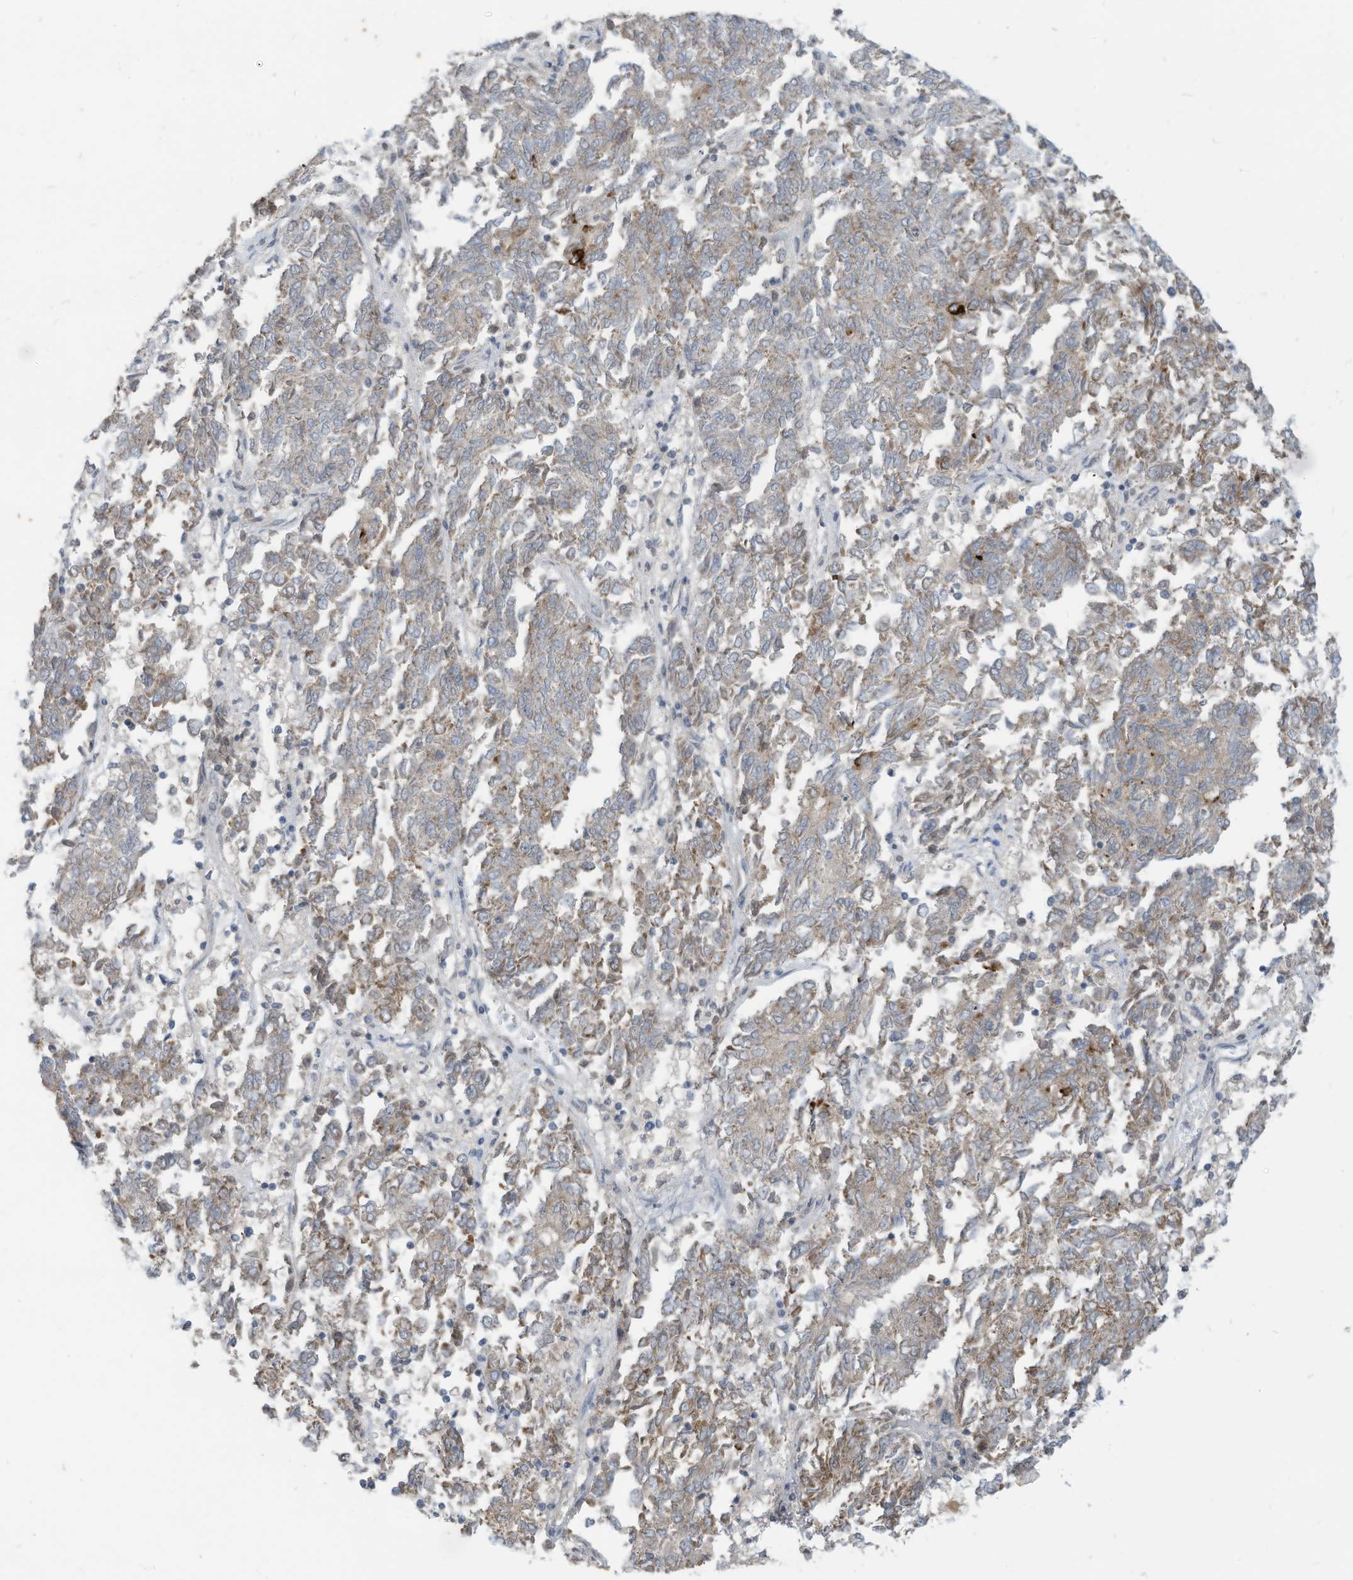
{"staining": {"intensity": "weak", "quantity": "25%-75%", "location": "cytoplasmic/membranous"}, "tissue": "endometrial cancer", "cell_type": "Tumor cells", "image_type": "cancer", "snomed": [{"axis": "morphology", "description": "Adenocarcinoma, NOS"}, {"axis": "topography", "description": "Endometrium"}], "caption": "Immunohistochemistry (IHC) micrograph of neoplastic tissue: adenocarcinoma (endometrial) stained using IHC demonstrates low levels of weak protein expression localized specifically in the cytoplasmic/membranous of tumor cells, appearing as a cytoplasmic/membranous brown color.", "gene": "SCGB1D2", "patient": {"sex": "female", "age": 80}}